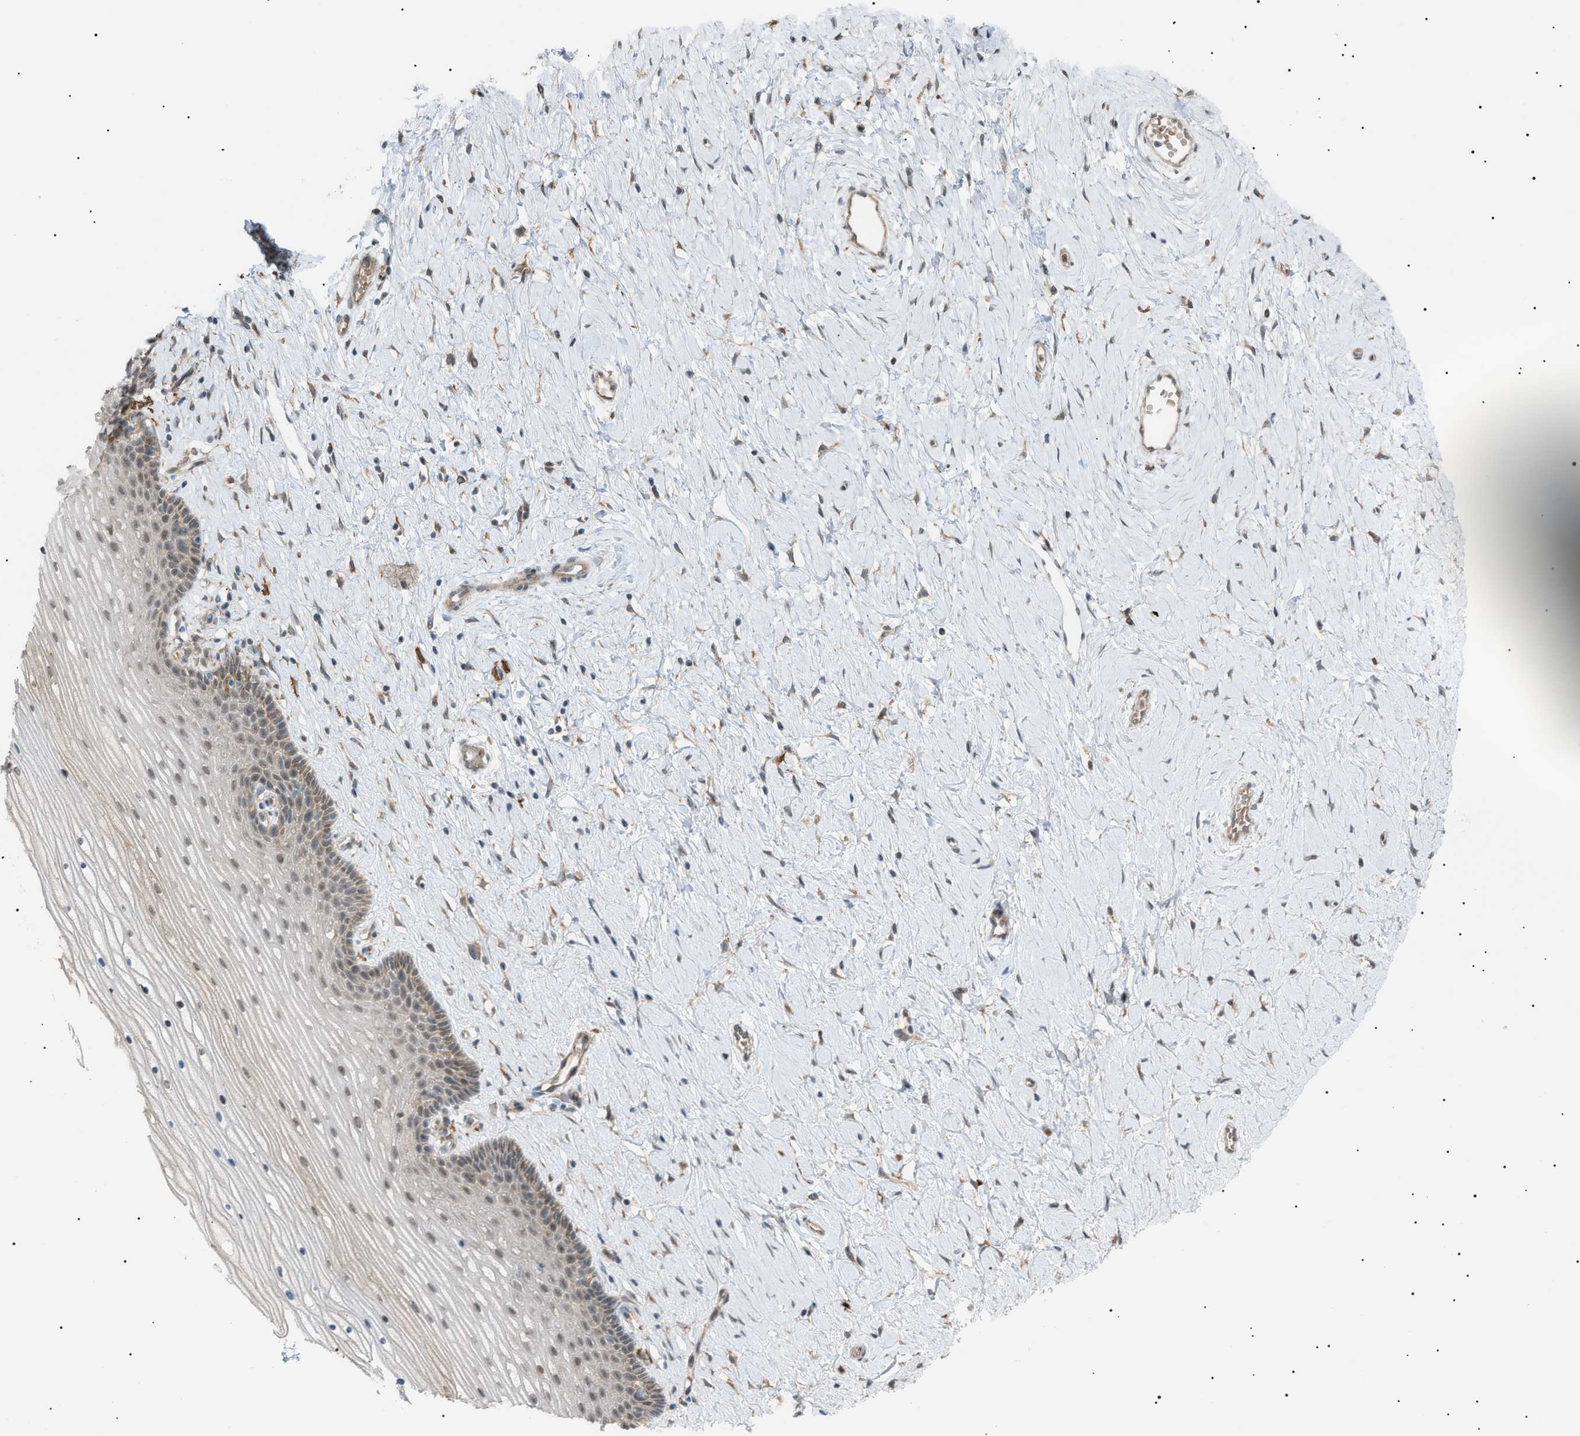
{"staining": {"intensity": "moderate", "quantity": ">75%", "location": "cytoplasmic/membranous"}, "tissue": "cervix", "cell_type": "Glandular cells", "image_type": "normal", "snomed": [{"axis": "morphology", "description": "Normal tissue, NOS"}, {"axis": "topography", "description": "Cervix"}], "caption": "This is an image of immunohistochemistry (IHC) staining of normal cervix, which shows moderate positivity in the cytoplasmic/membranous of glandular cells.", "gene": "LPIN2", "patient": {"sex": "female", "age": 39}}